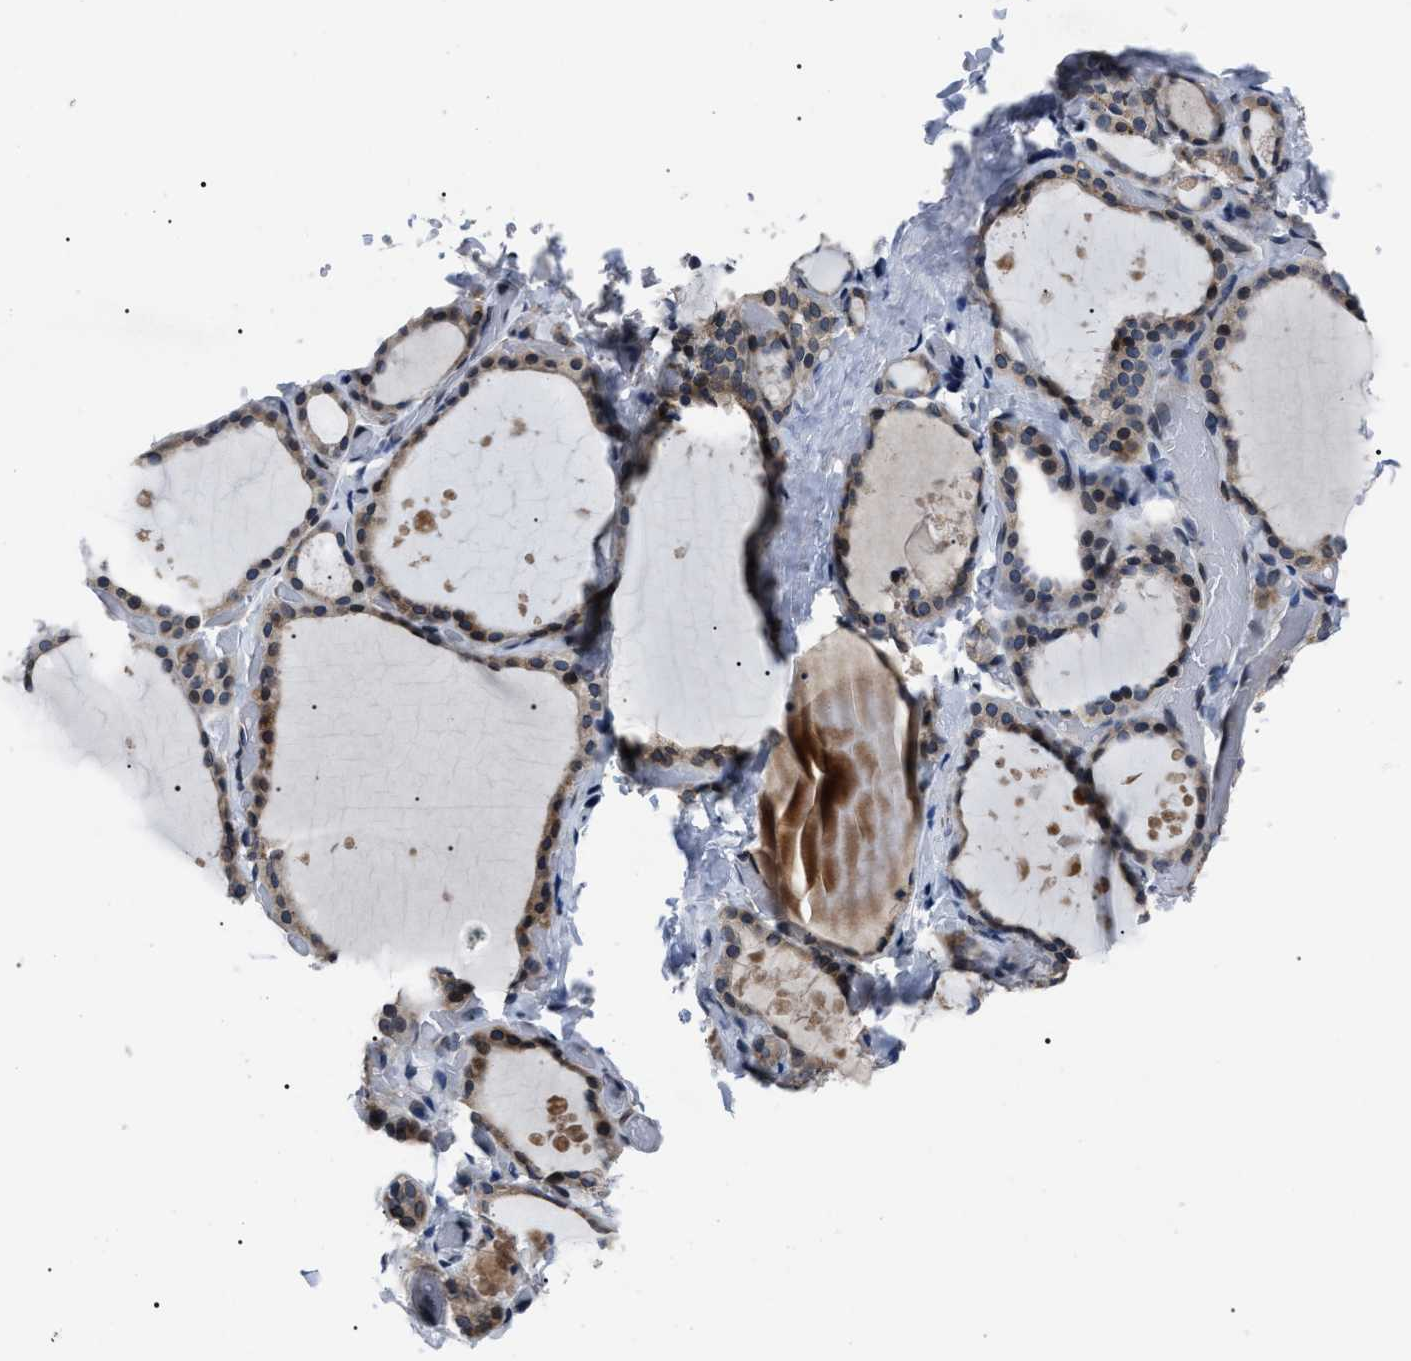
{"staining": {"intensity": "moderate", "quantity": ">75%", "location": "cytoplasmic/membranous"}, "tissue": "thyroid gland", "cell_type": "Glandular cells", "image_type": "normal", "snomed": [{"axis": "morphology", "description": "Normal tissue, NOS"}, {"axis": "topography", "description": "Thyroid gland"}], "caption": "Thyroid gland stained with immunohistochemistry exhibits moderate cytoplasmic/membranous staining in about >75% of glandular cells. Using DAB (brown) and hematoxylin (blue) stains, captured at high magnification using brightfield microscopy.", "gene": "LRRC14", "patient": {"sex": "female", "age": 44}}